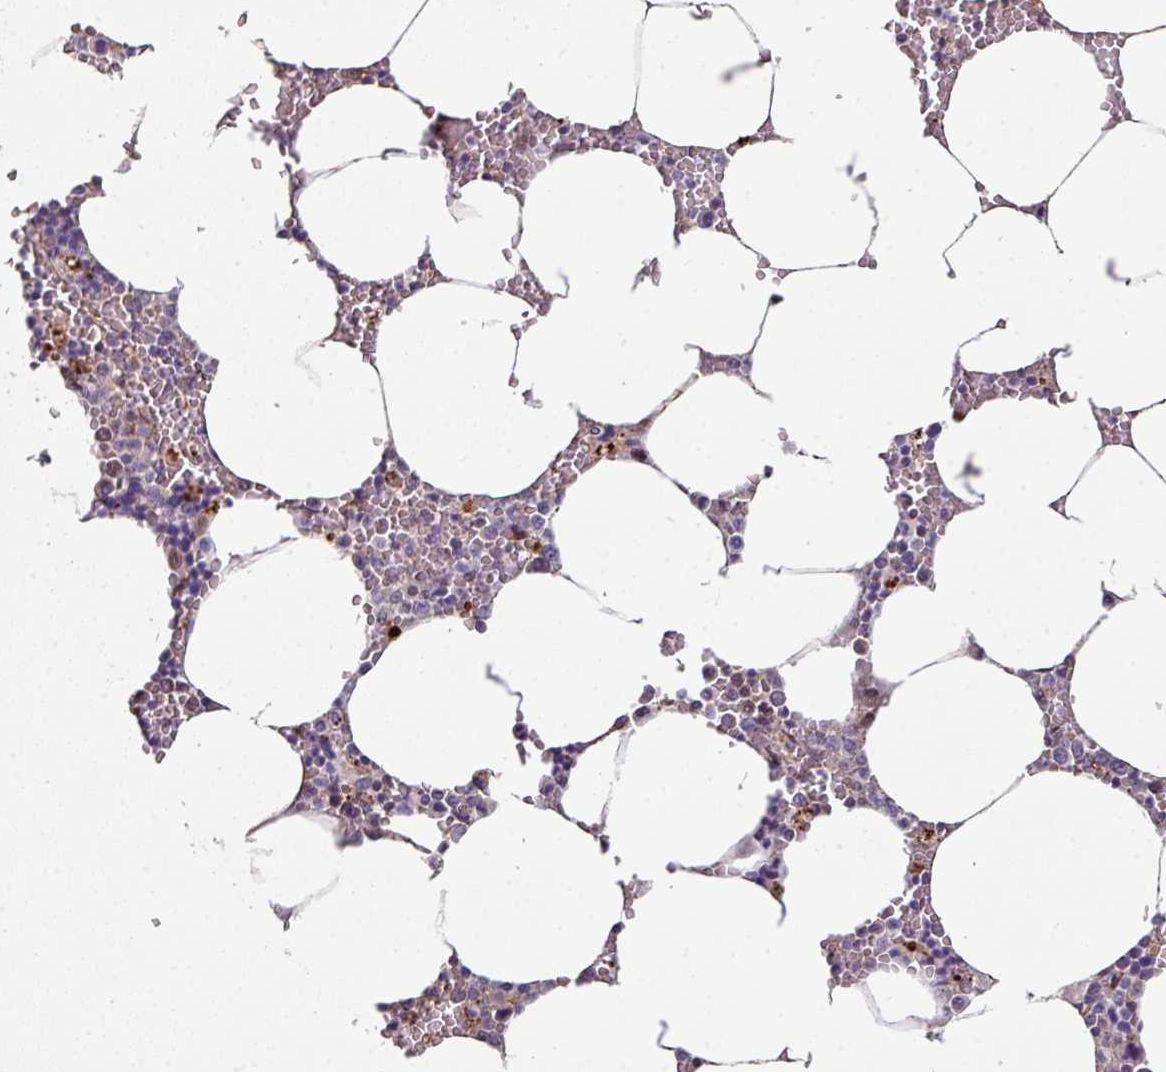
{"staining": {"intensity": "negative", "quantity": "none", "location": "none"}, "tissue": "bone marrow", "cell_type": "Hematopoietic cells", "image_type": "normal", "snomed": [{"axis": "morphology", "description": "Normal tissue, NOS"}, {"axis": "topography", "description": "Bone marrow"}], "caption": "The histopathology image exhibits no significant positivity in hematopoietic cells of bone marrow.", "gene": "C2orf16", "patient": {"sex": "male", "age": 70}}